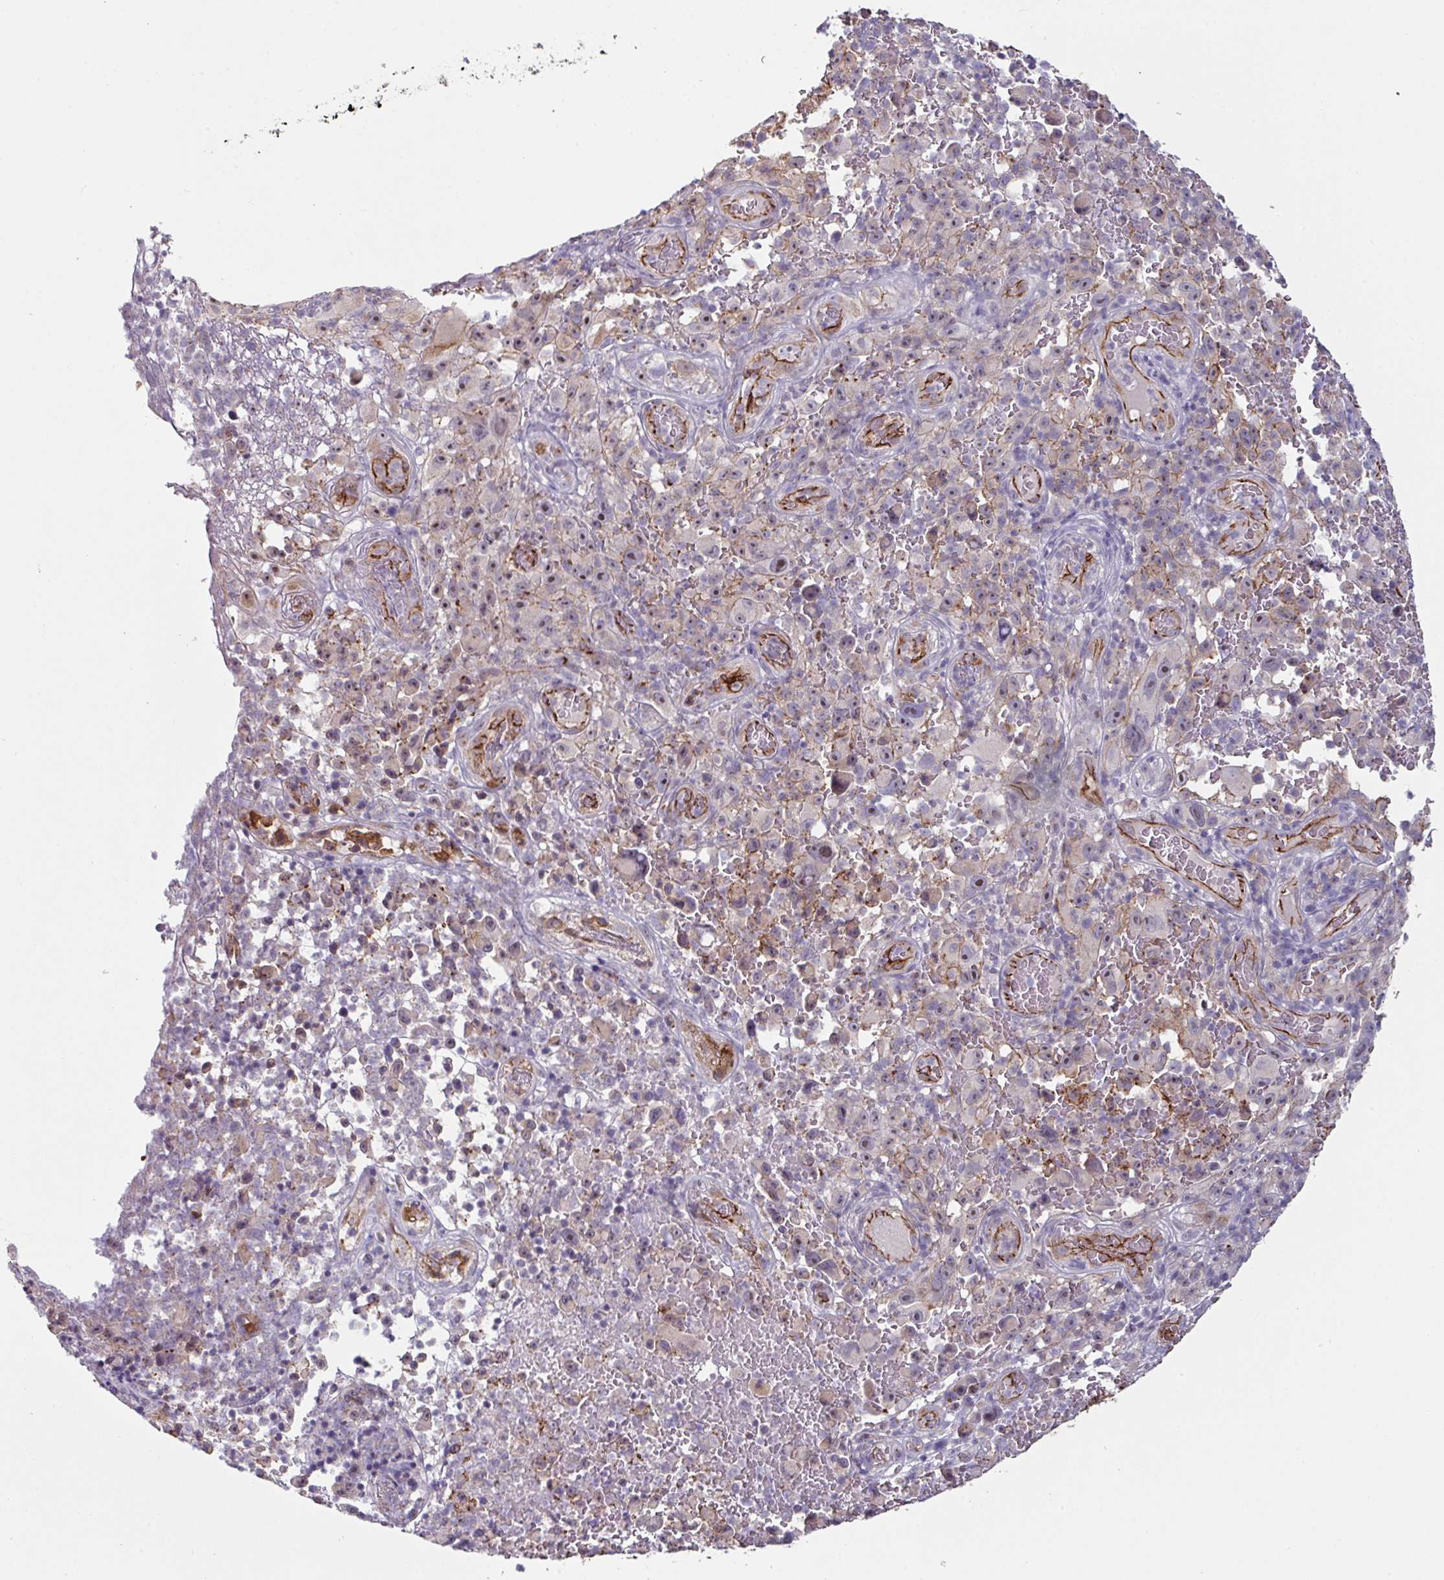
{"staining": {"intensity": "weak", "quantity": "<25%", "location": "nuclear"}, "tissue": "melanoma", "cell_type": "Tumor cells", "image_type": "cancer", "snomed": [{"axis": "morphology", "description": "Malignant melanoma, NOS"}, {"axis": "topography", "description": "Skin"}], "caption": "Immunohistochemistry (IHC) of melanoma displays no expression in tumor cells.", "gene": "JUP", "patient": {"sex": "female", "age": 82}}